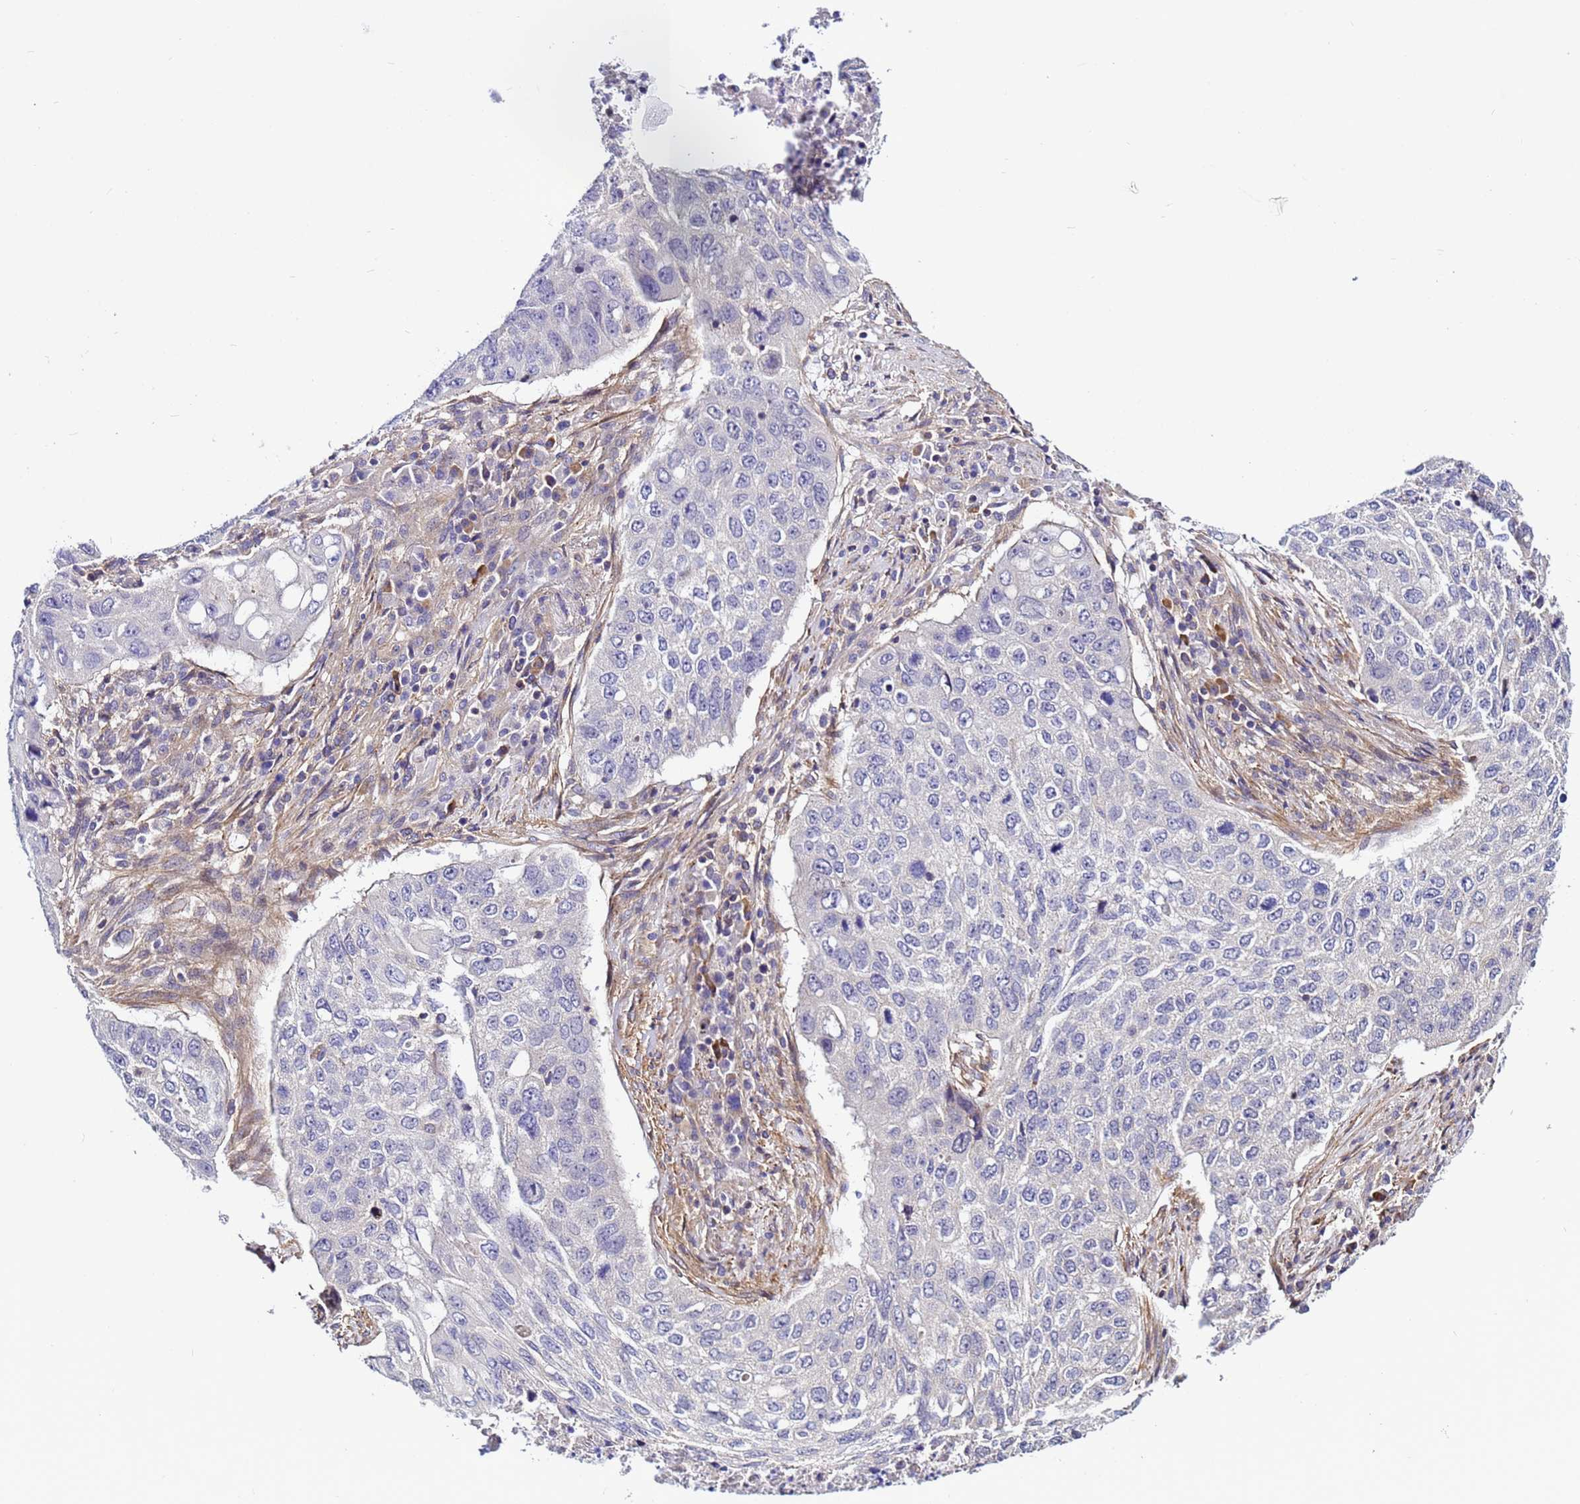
{"staining": {"intensity": "negative", "quantity": "none", "location": "none"}, "tissue": "lung cancer", "cell_type": "Tumor cells", "image_type": "cancer", "snomed": [{"axis": "morphology", "description": "Squamous cell carcinoma, NOS"}, {"axis": "topography", "description": "Lung"}], "caption": "Tumor cells are negative for brown protein staining in lung squamous cell carcinoma. Brightfield microscopy of immunohistochemistry (IHC) stained with DAB (brown) and hematoxylin (blue), captured at high magnification.", "gene": "STK38", "patient": {"sex": "female", "age": 63}}